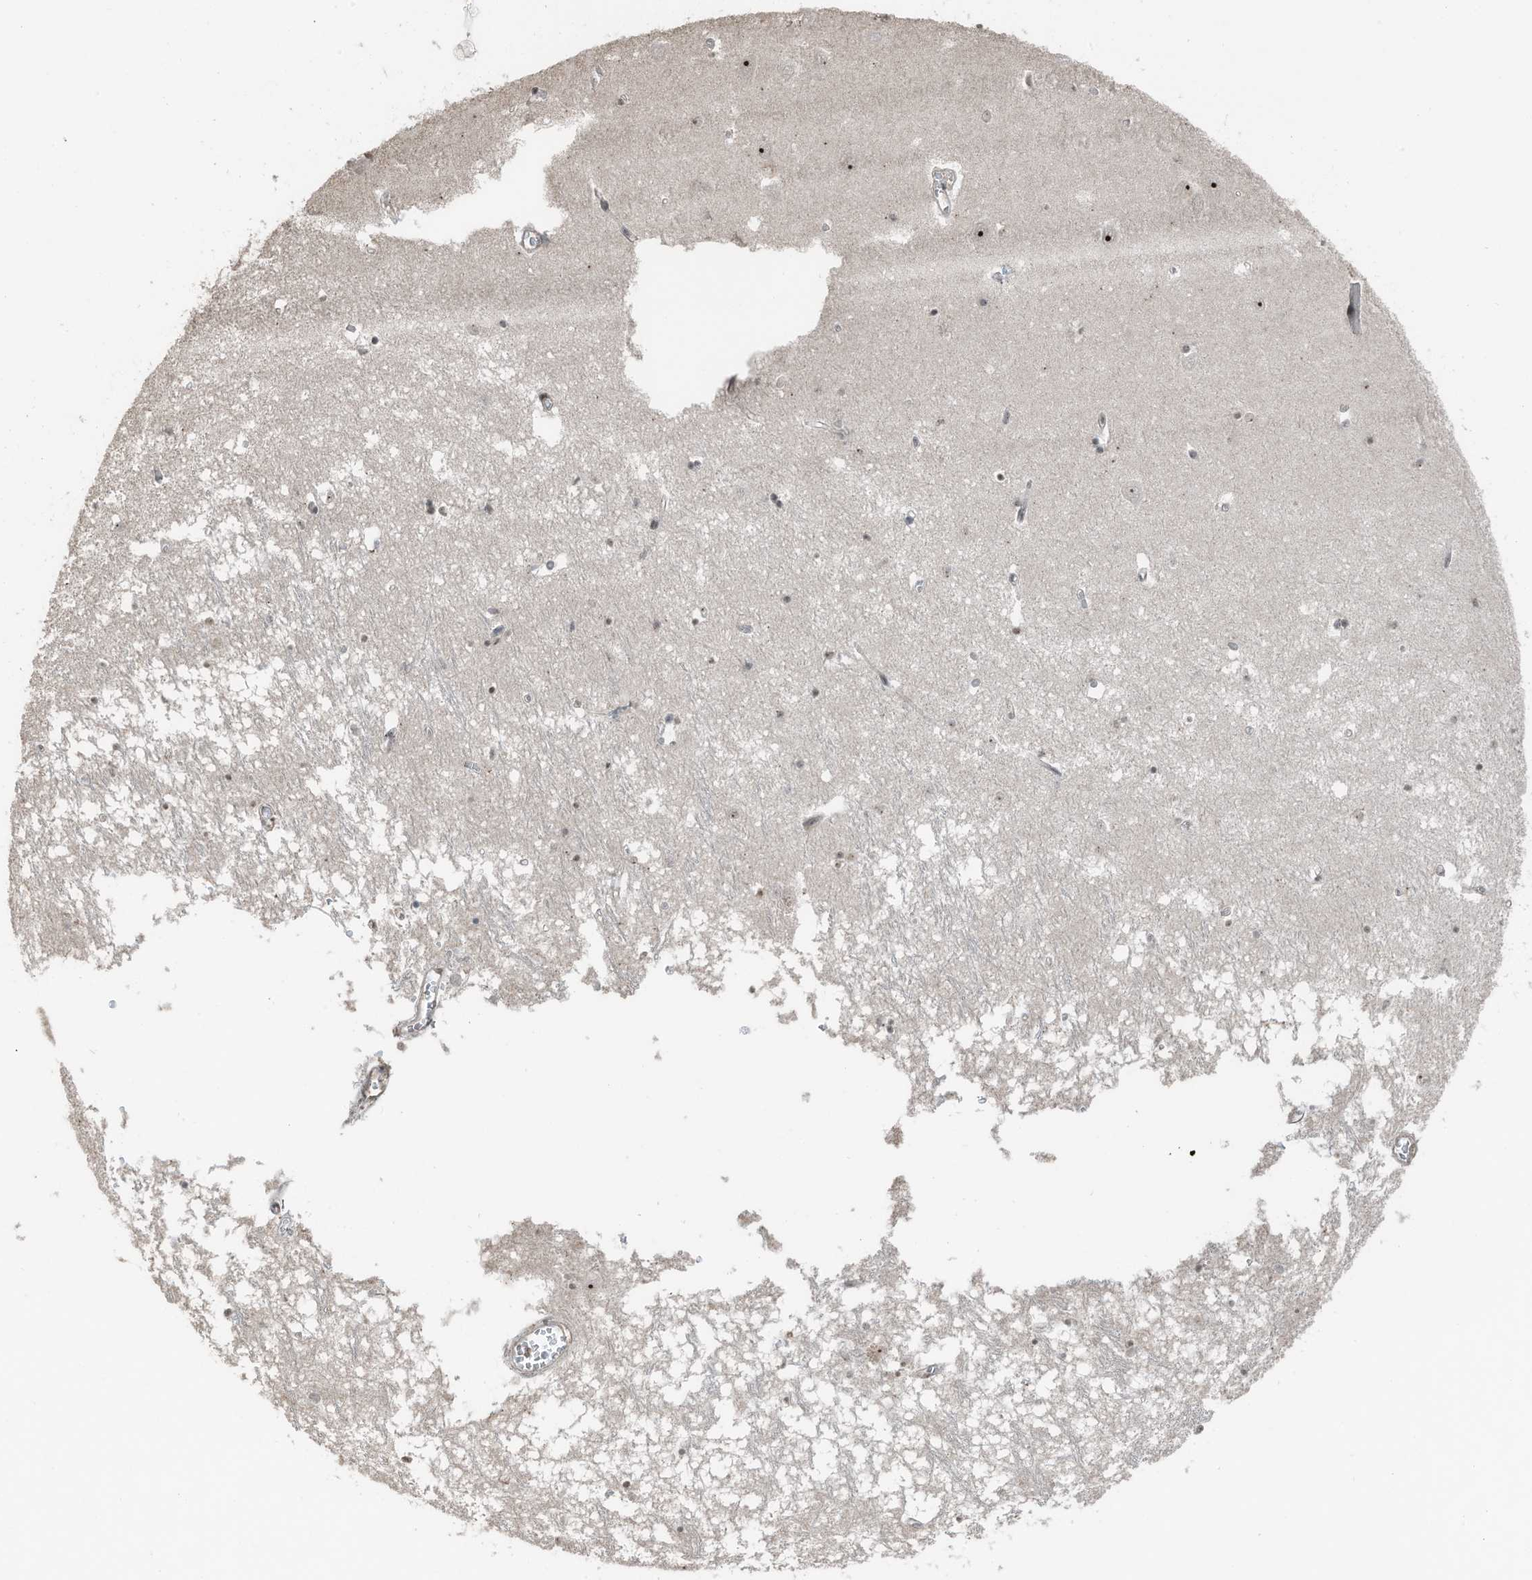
{"staining": {"intensity": "weak", "quantity": "<25%", "location": "nuclear"}, "tissue": "hippocampus", "cell_type": "Glial cells", "image_type": "normal", "snomed": [{"axis": "morphology", "description": "Normal tissue, NOS"}, {"axis": "topography", "description": "Hippocampus"}], "caption": "Immunohistochemistry of unremarkable hippocampus demonstrates no positivity in glial cells. (Brightfield microscopy of DAB immunohistochemistry at high magnification).", "gene": "UTP3", "patient": {"sex": "male", "age": 70}}